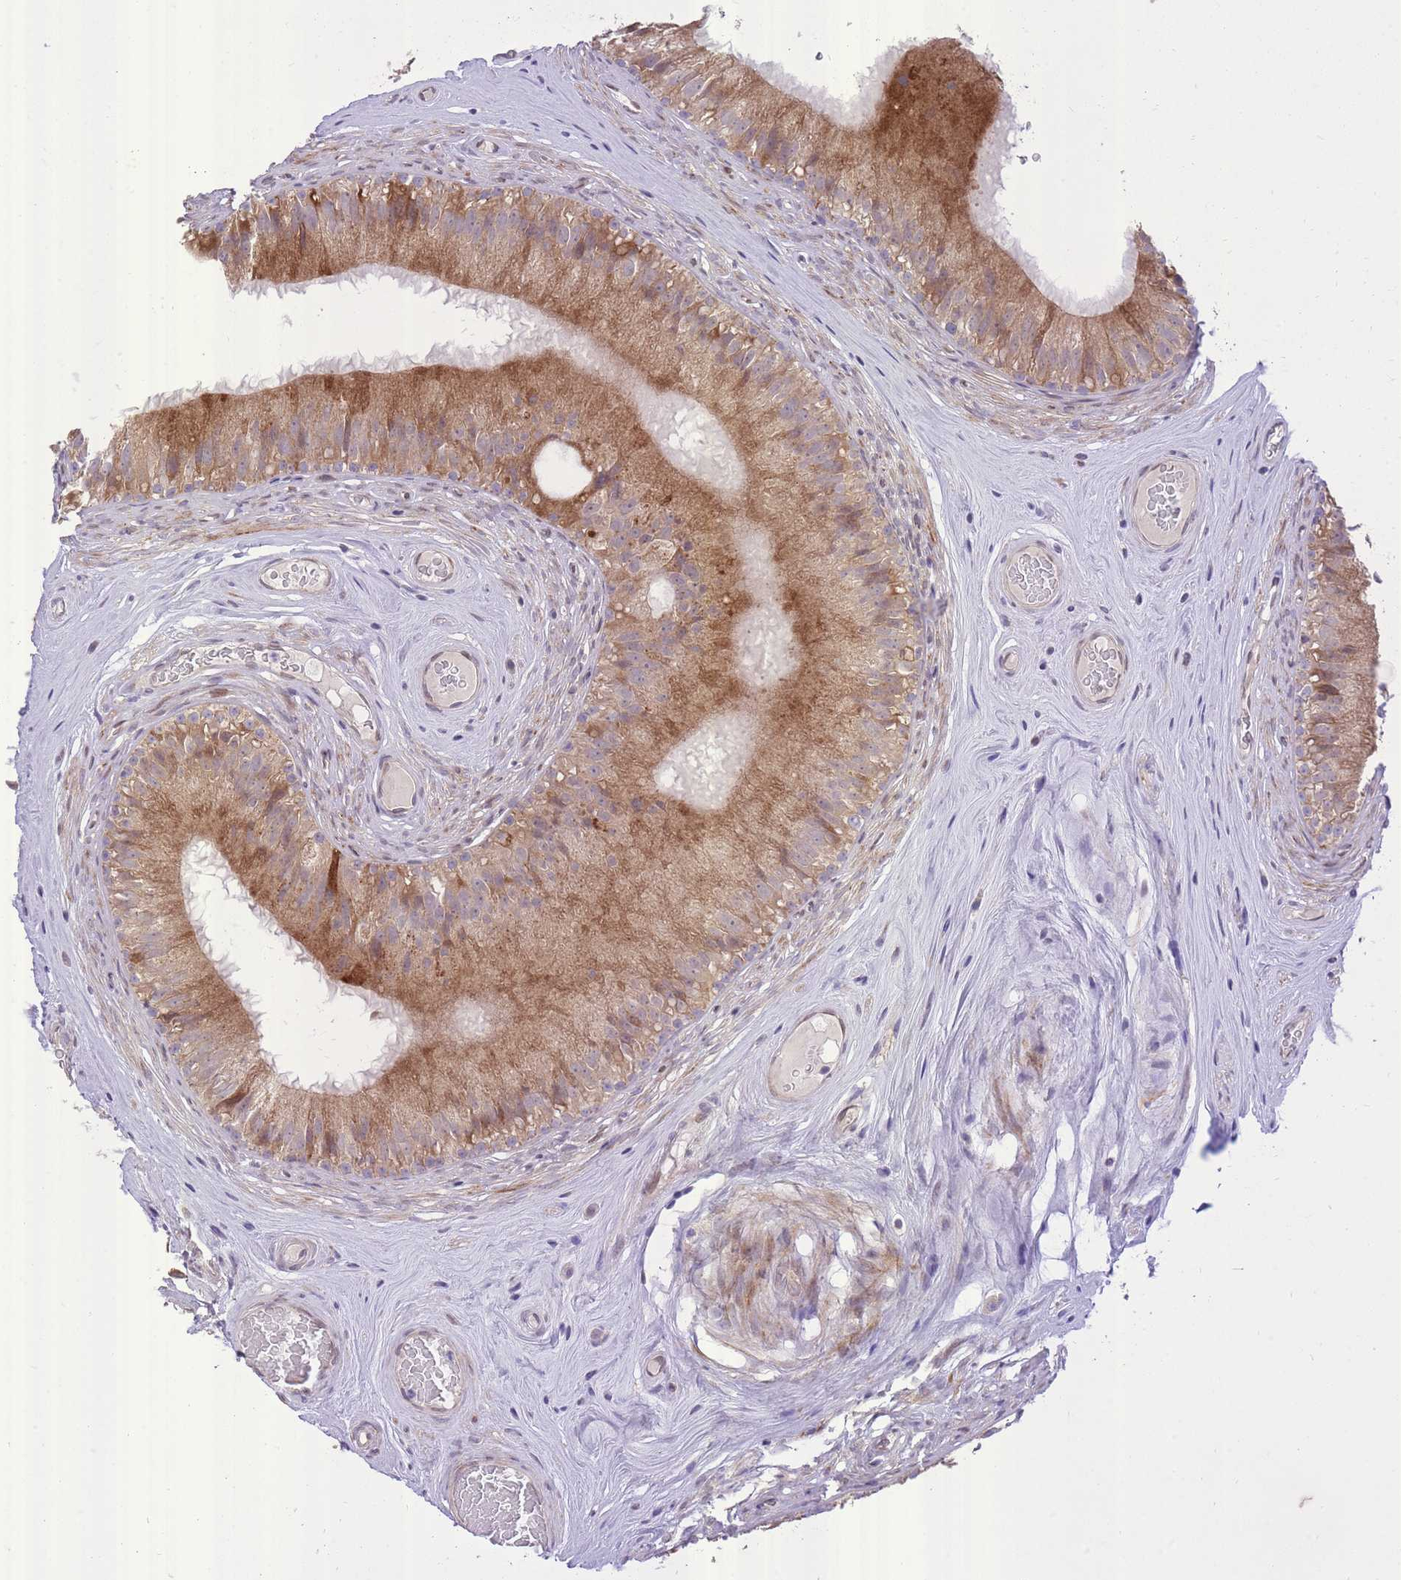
{"staining": {"intensity": "moderate", "quantity": ">75%", "location": "cytoplasmic/membranous"}, "tissue": "epididymis", "cell_type": "Glandular cells", "image_type": "normal", "snomed": [{"axis": "morphology", "description": "Normal tissue, NOS"}, {"axis": "topography", "description": "Epididymis"}], "caption": "DAB immunohistochemical staining of benign human epididymis reveals moderate cytoplasmic/membranous protein staining in approximately >75% of glandular cells.", "gene": "SLC4A4", "patient": {"sex": "male", "age": 45}}